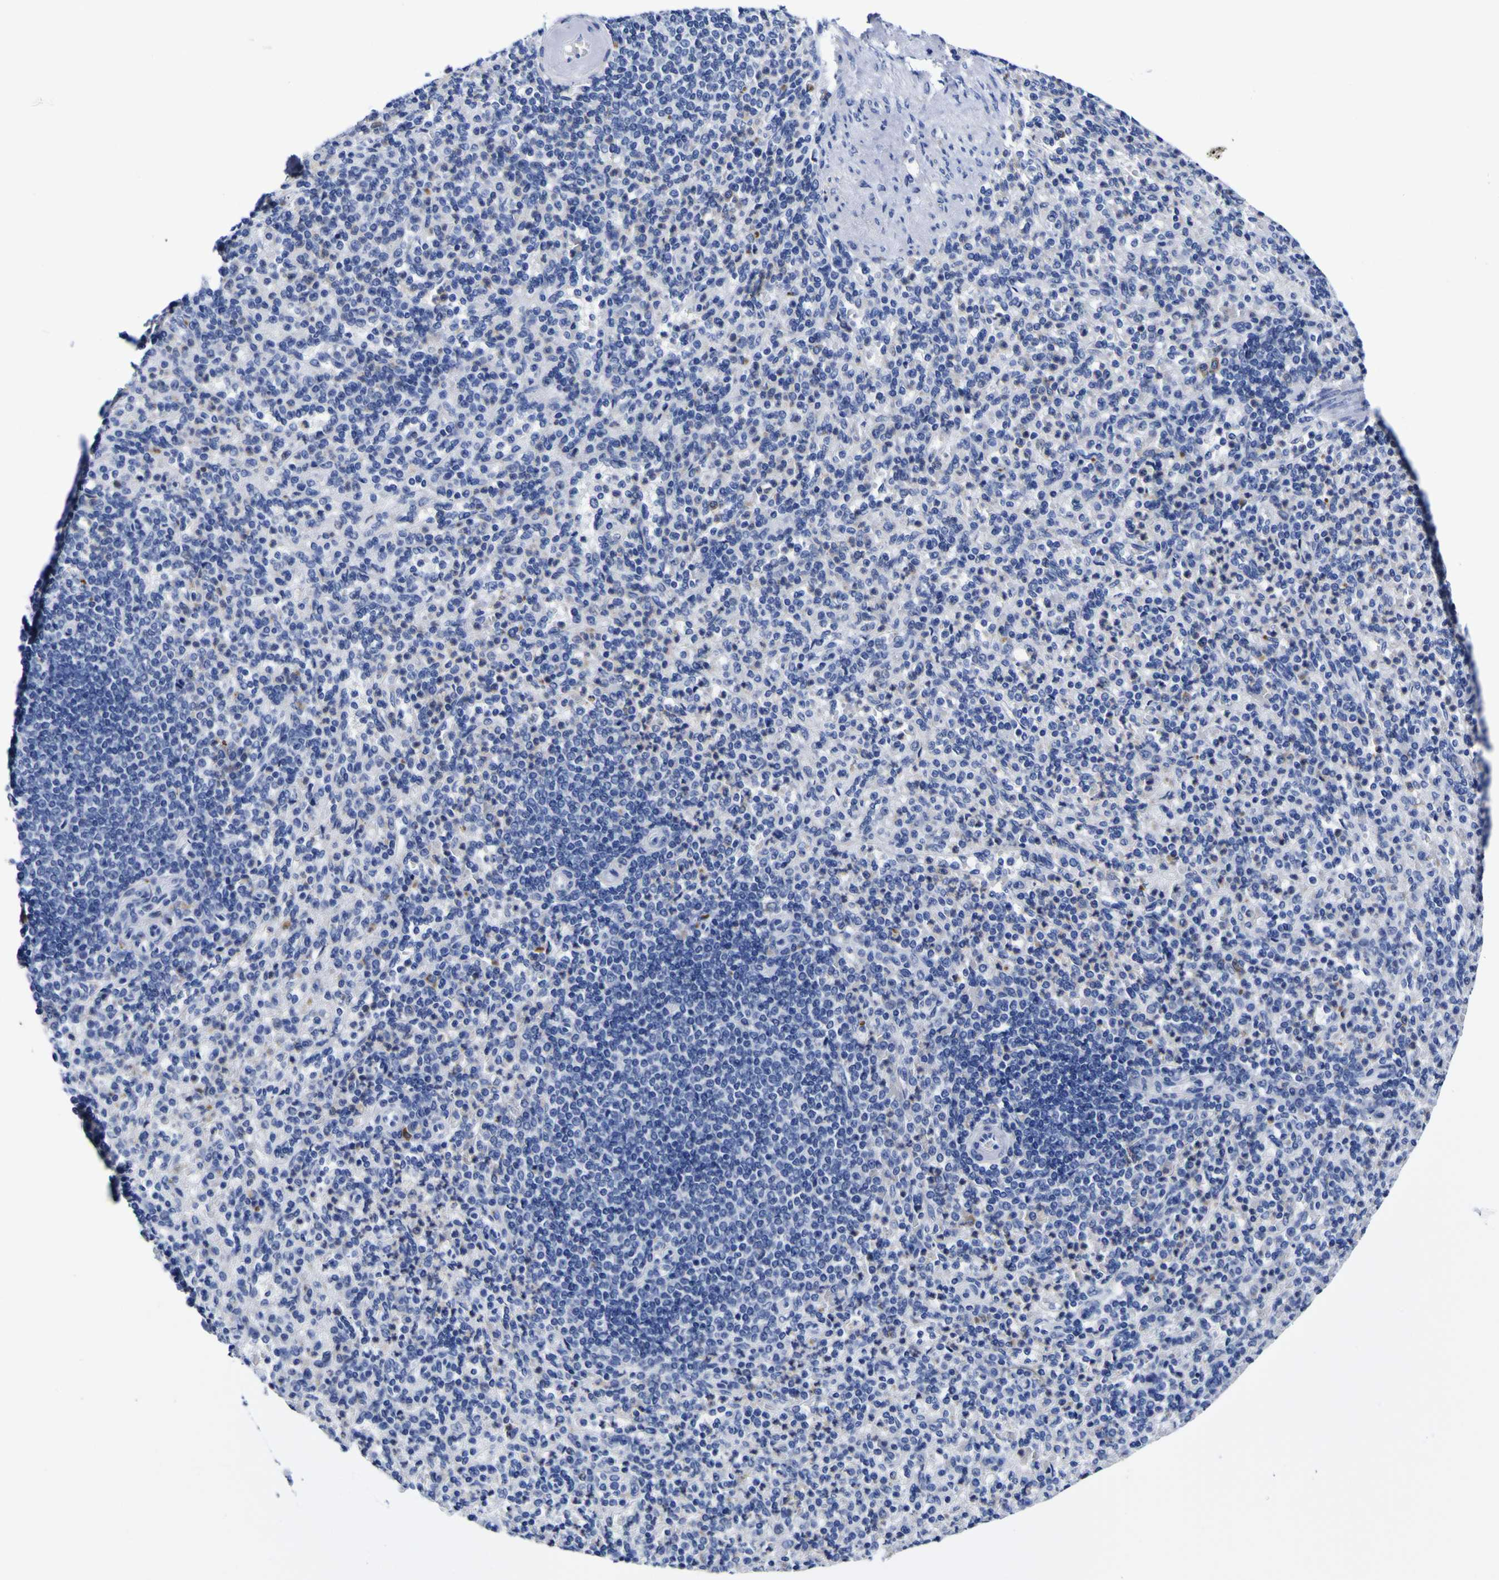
{"staining": {"intensity": "moderate", "quantity": "25%-75%", "location": "cytoplasmic/membranous"}, "tissue": "spleen", "cell_type": "Cells in red pulp", "image_type": "normal", "snomed": [{"axis": "morphology", "description": "Normal tissue, NOS"}, {"axis": "topography", "description": "Spleen"}], "caption": "Protein expression analysis of unremarkable human spleen reveals moderate cytoplasmic/membranous staining in about 25%-75% of cells in red pulp.", "gene": "HLA", "patient": {"sex": "female", "age": 74}}